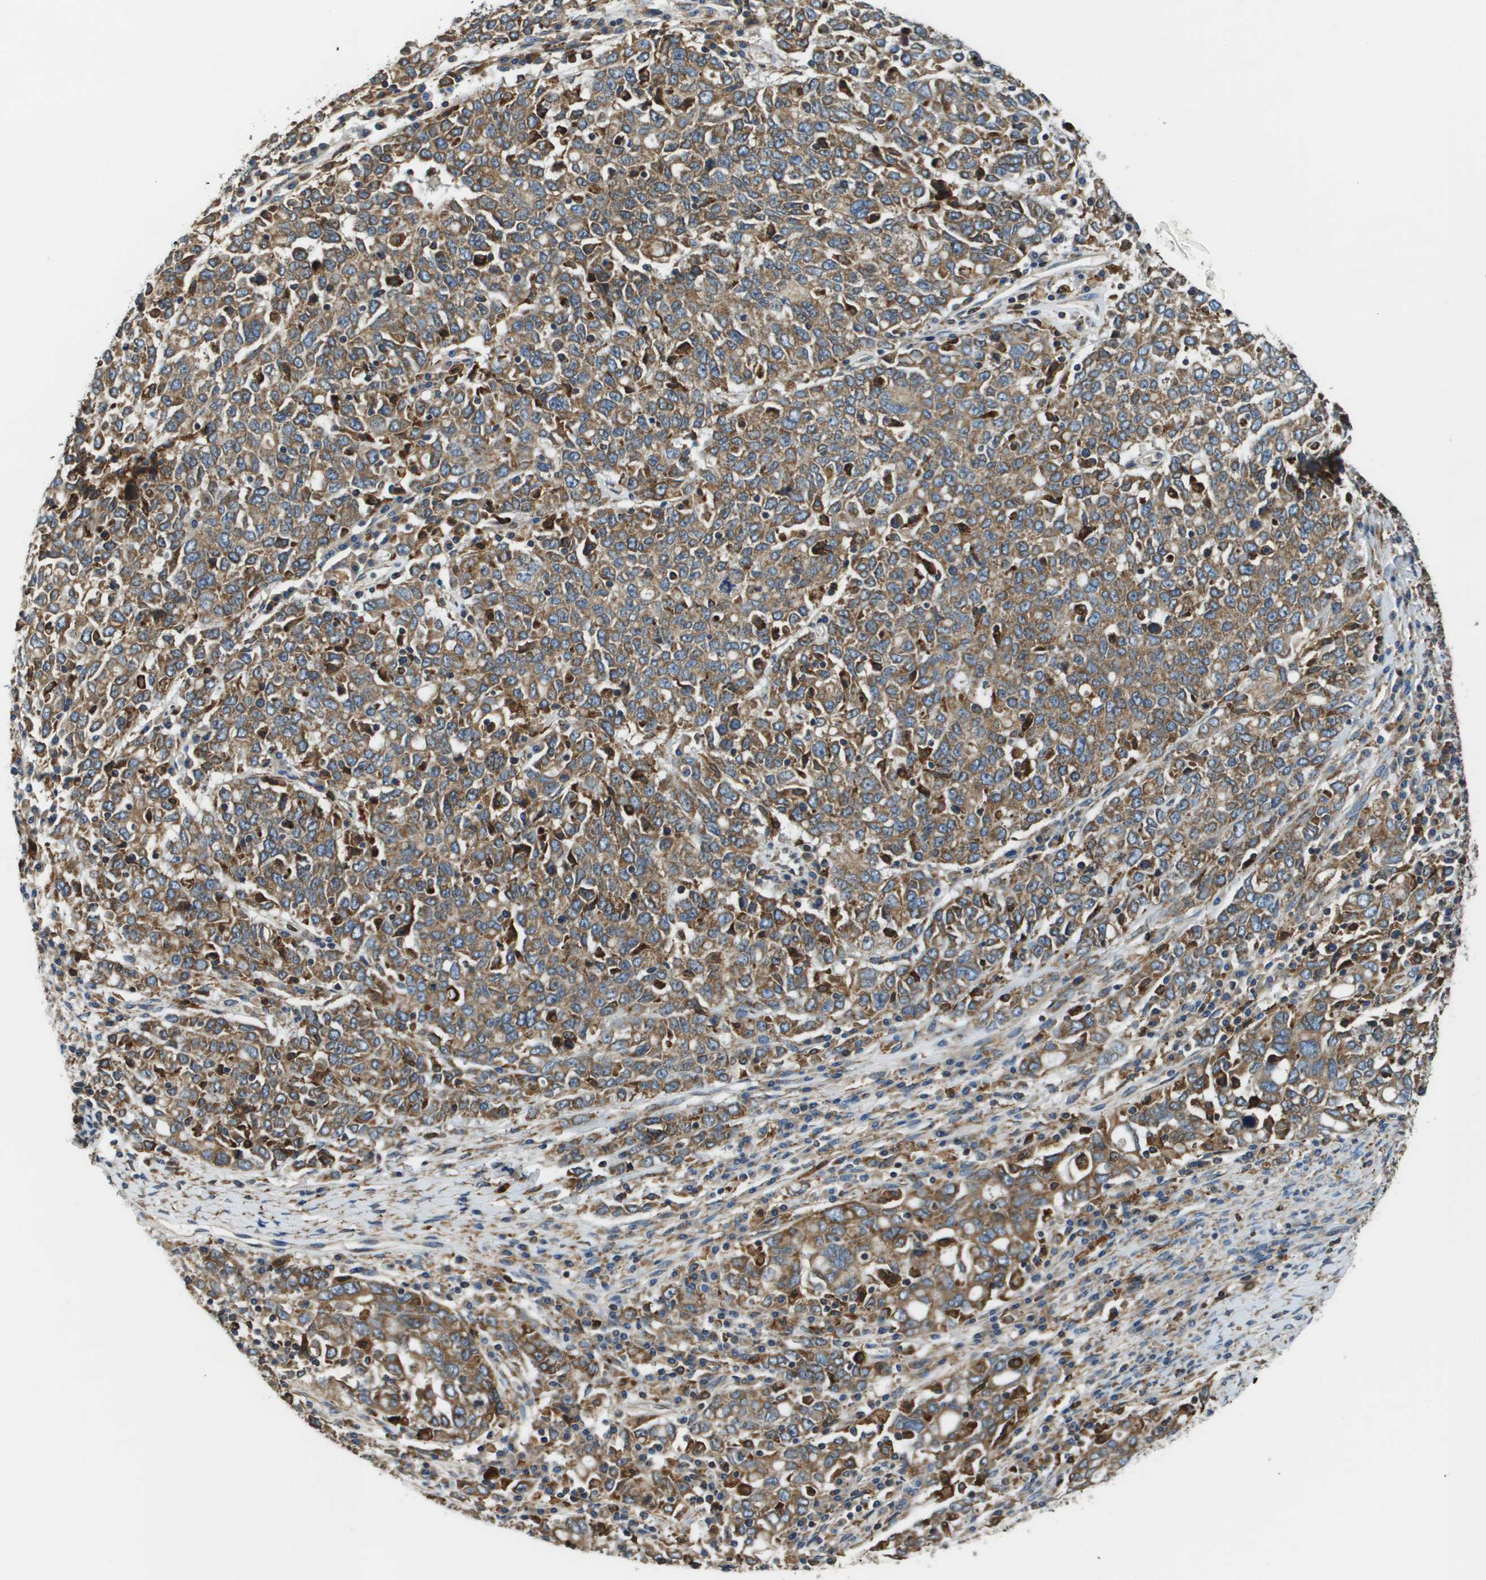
{"staining": {"intensity": "moderate", "quantity": ">75%", "location": "cytoplasmic/membranous"}, "tissue": "ovarian cancer", "cell_type": "Tumor cells", "image_type": "cancer", "snomed": [{"axis": "morphology", "description": "Carcinoma, endometroid"}, {"axis": "topography", "description": "Ovary"}], "caption": "Immunohistochemical staining of ovarian endometroid carcinoma displays medium levels of moderate cytoplasmic/membranous staining in about >75% of tumor cells.", "gene": "CNPY3", "patient": {"sex": "female", "age": 62}}